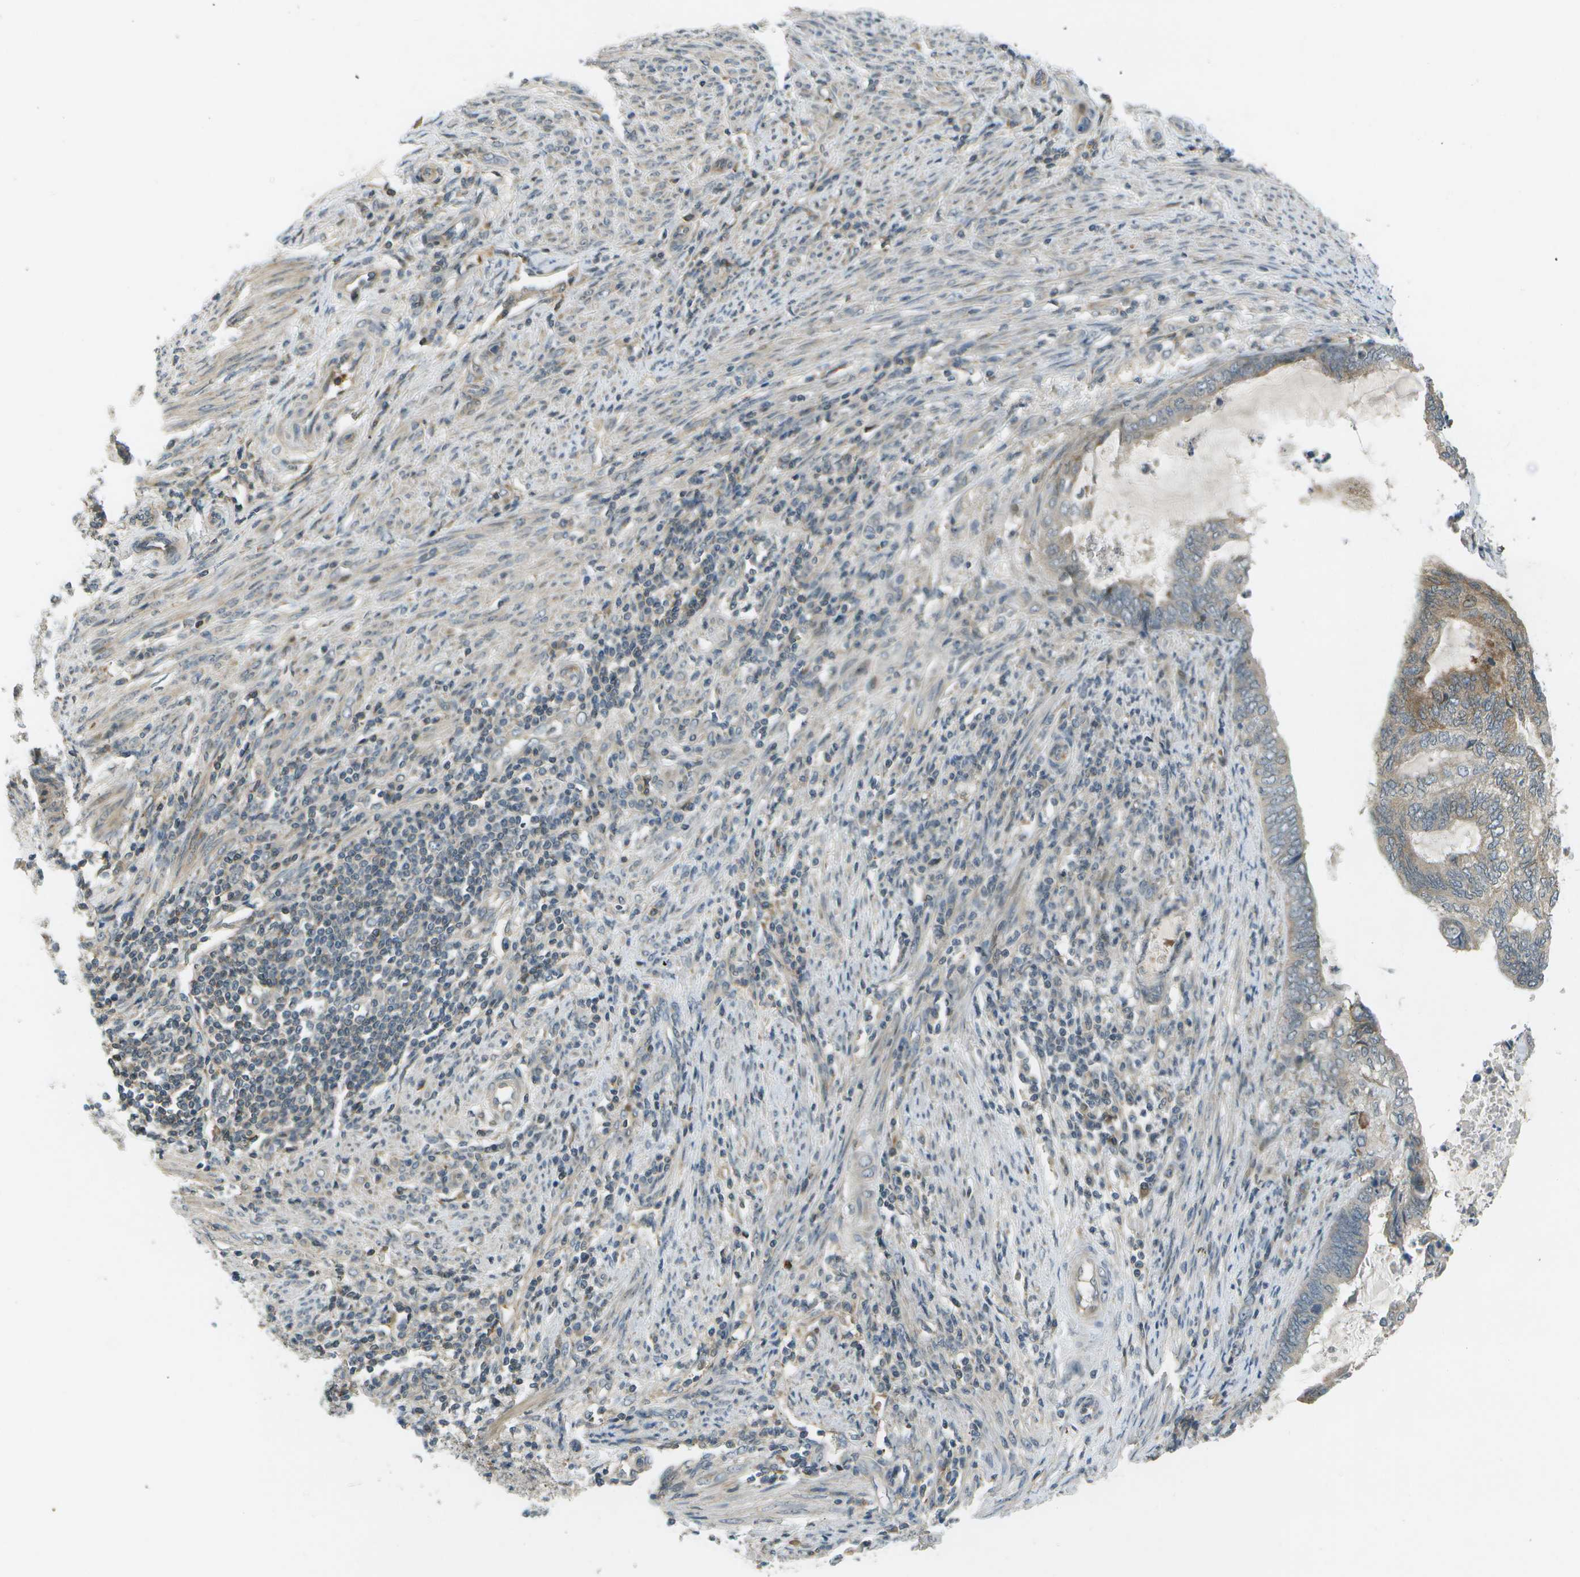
{"staining": {"intensity": "moderate", "quantity": "25%-75%", "location": "cytoplasmic/membranous"}, "tissue": "endometrial cancer", "cell_type": "Tumor cells", "image_type": "cancer", "snomed": [{"axis": "morphology", "description": "Adenocarcinoma, NOS"}, {"axis": "topography", "description": "Uterus"}, {"axis": "topography", "description": "Endometrium"}], "caption": "Tumor cells exhibit moderate cytoplasmic/membranous expression in about 25%-75% of cells in endometrial cancer (adenocarcinoma).", "gene": "WNK2", "patient": {"sex": "female", "age": 70}}